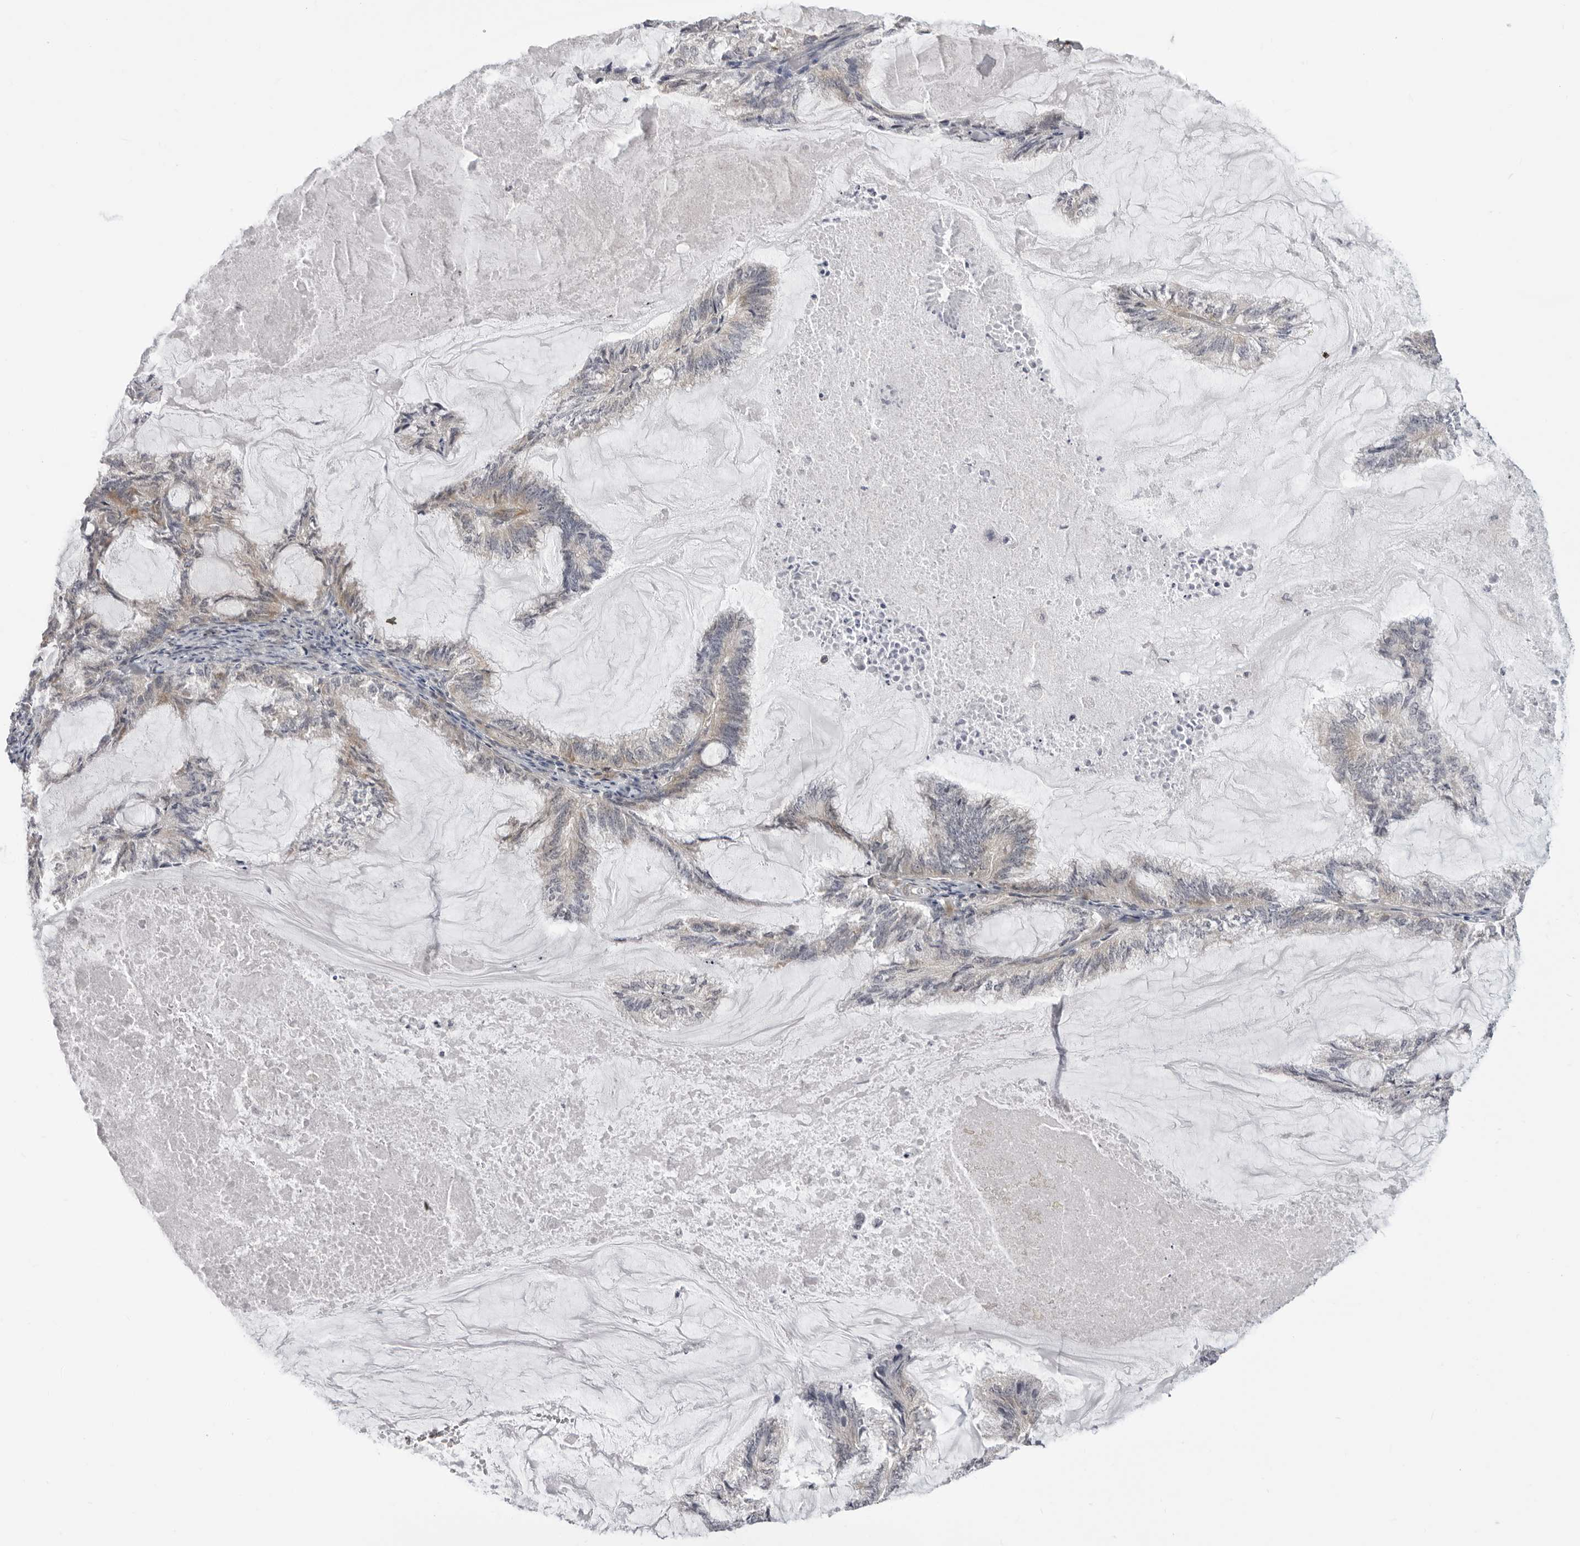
{"staining": {"intensity": "weak", "quantity": "25%-75%", "location": "cytoplasmic/membranous"}, "tissue": "endometrial cancer", "cell_type": "Tumor cells", "image_type": "cancer", "snomed": [{"axis": "morphology", "description": "Adenocarcinoma, NOS"}, {"axis": "topography", "description": "Endometrium"}], "caption": "Endometrial cancer (adenocarcinoma) stained with a brown dye shows weak cytoplasmic/membranous positive staining in about 25%-75% of tumor cells.", "gene": "SRGAP2", "patient": {"sex": "female", "age": 86}}